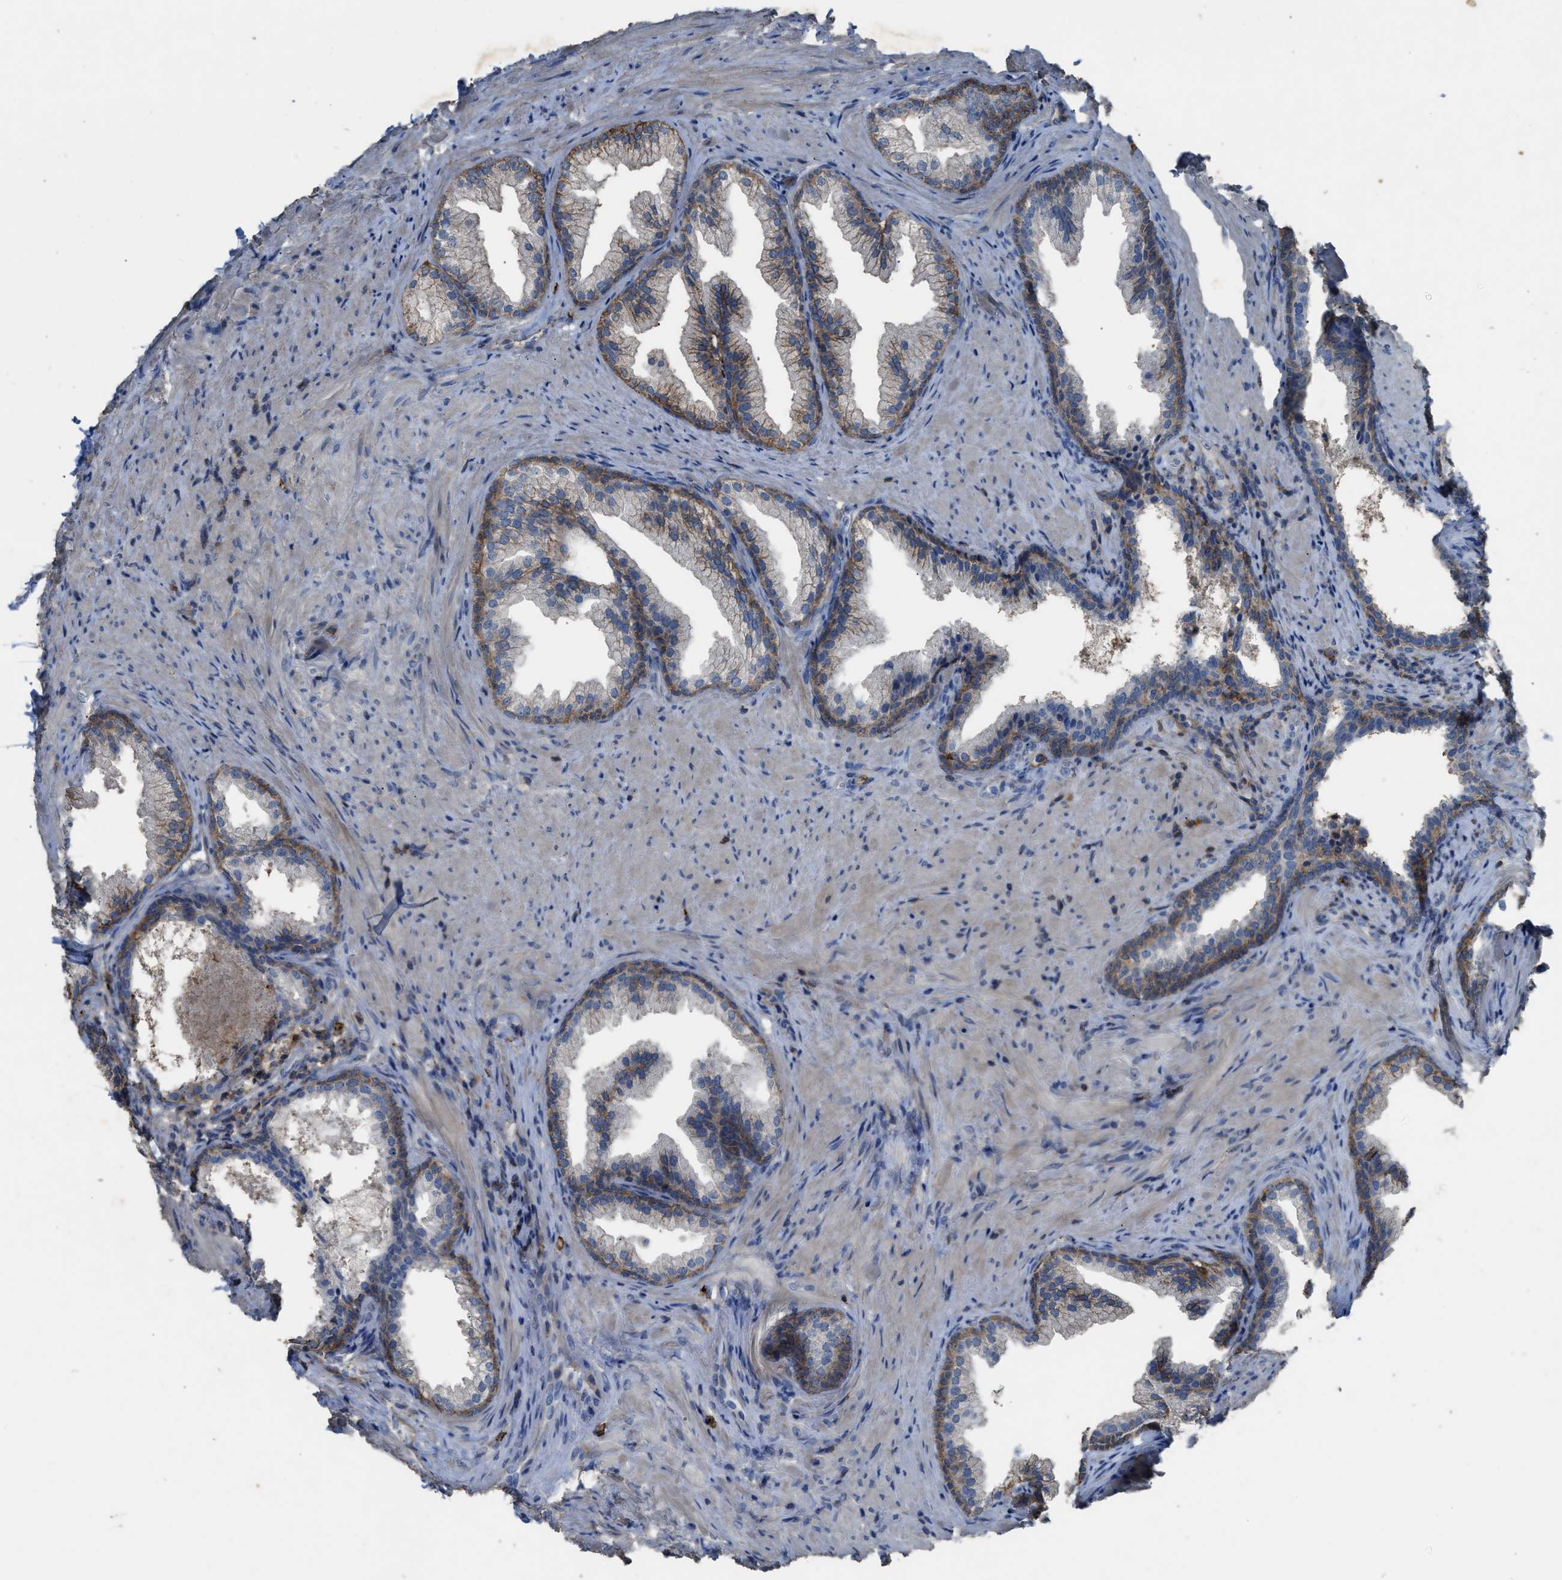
{"staining": {"intensity": "moderate", "quantity": ">75%", "location": "cytoplasmic/membranous"}, "tissue": "prostate", "cell_type": "Glandular cells", "image_type": "normal", "snomed": [{"axis": "morphology", "description": "Normal tissue, NOS"}, {"axis": "topography", "description": "Prostate"}], "caption": "Immunohistochemical staining of benign human prostate demonstrates moderate cytoplasmic/membranous protein staining in about >75% of glandular cells.", "gene": "OR51E1", "patient": {"sex": "male", "age": 76}}